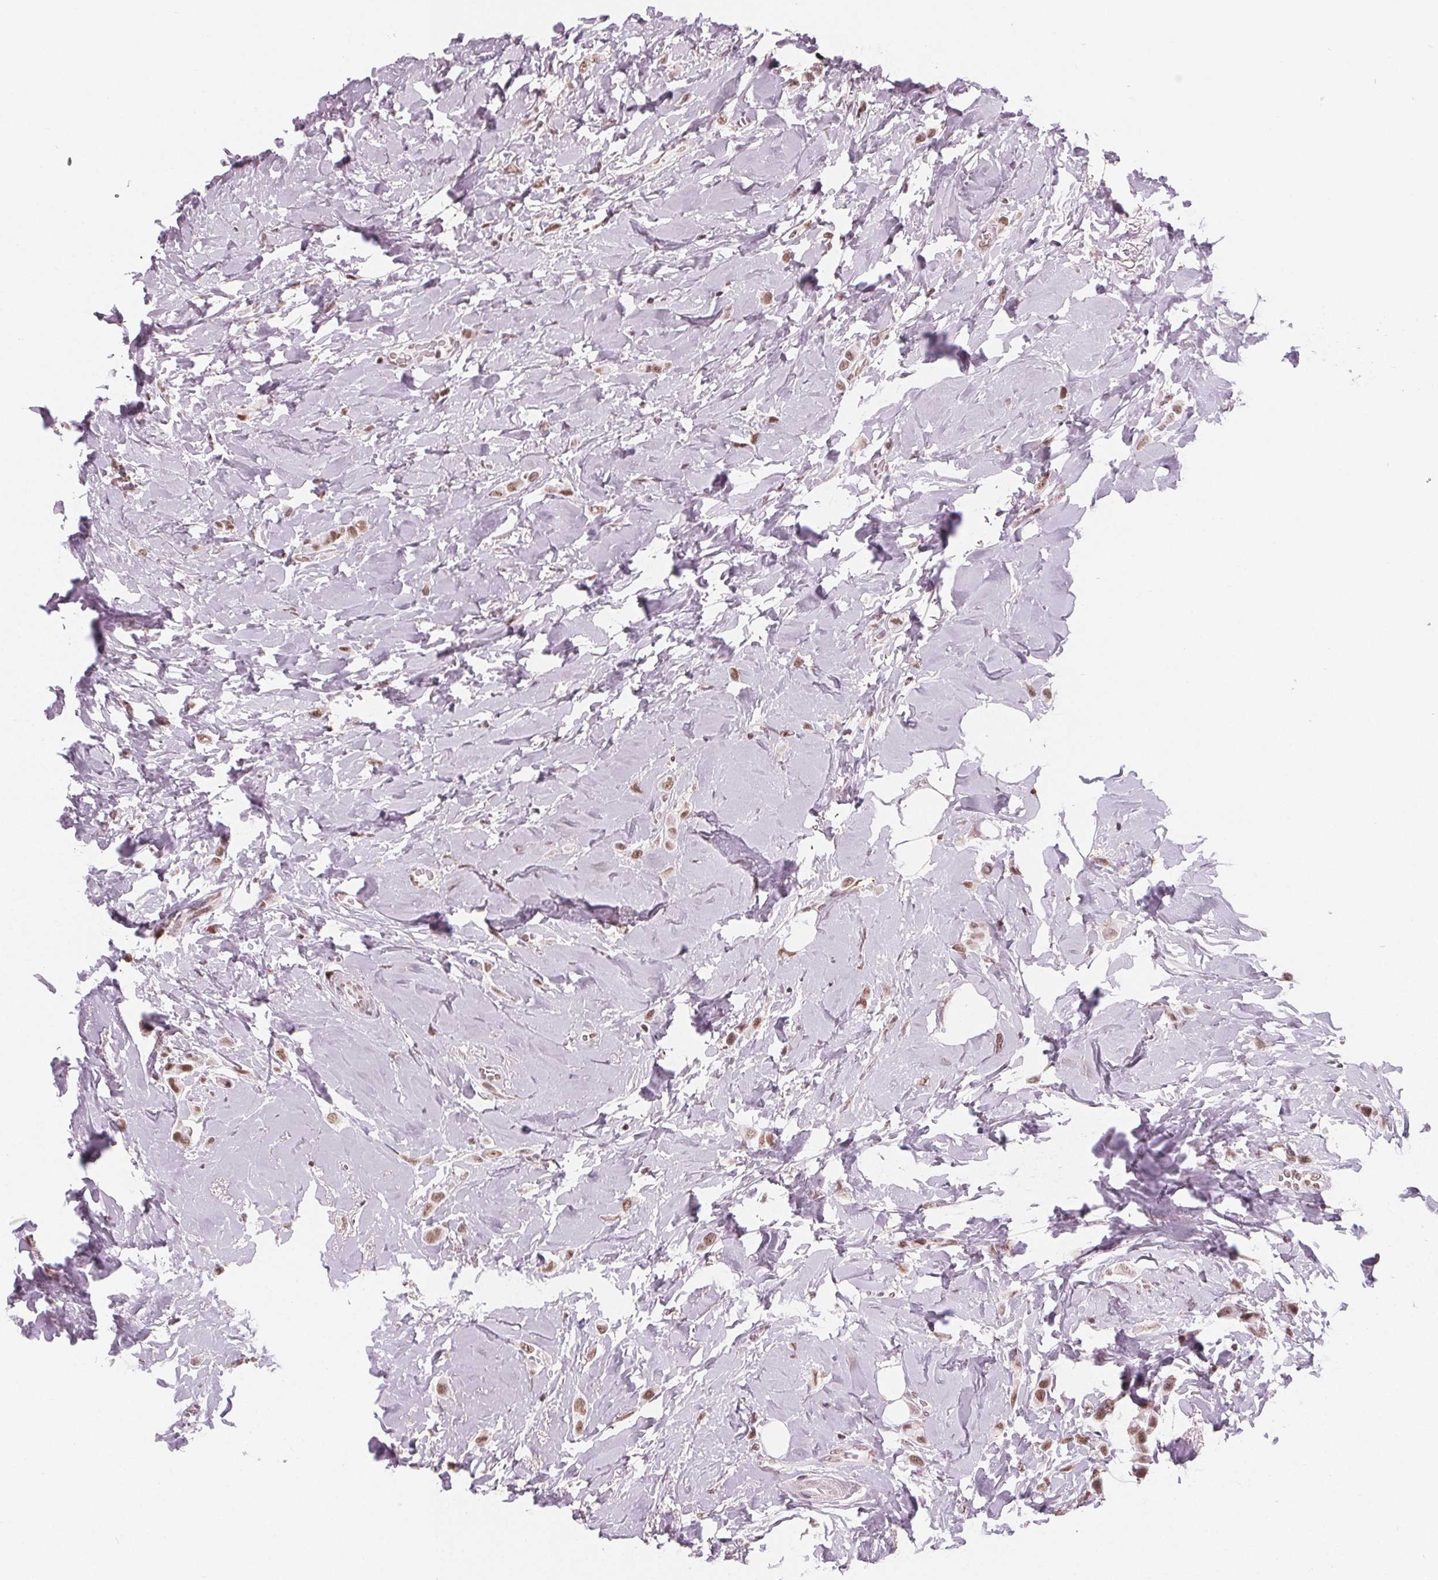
{"staining": {"intensity": "moderate", "quantity": ">75%", "location": "nuclear"}, "tissue": "breast cancer", "cell_type": "Tumor cells", "image_type": "cancer", "snomed": [{"axis": "morphology", "description": "Lobular carcinoma"}, {"axis": "topography", "description": "Breast"}], "caption": "Breast cancer (lobular carcinoma) was stained to show a protein in brown. There is medium levels of moderate nuclear staining in about >75% of tumor cells. Using DAB (3,3'-diaminobenzidine) (brown) and hematoxylin (blue) stains, captured at high magnification using brightfield microscopy.", "gene": "DPM2", "patient": {"sex": "female", "age": 66}}